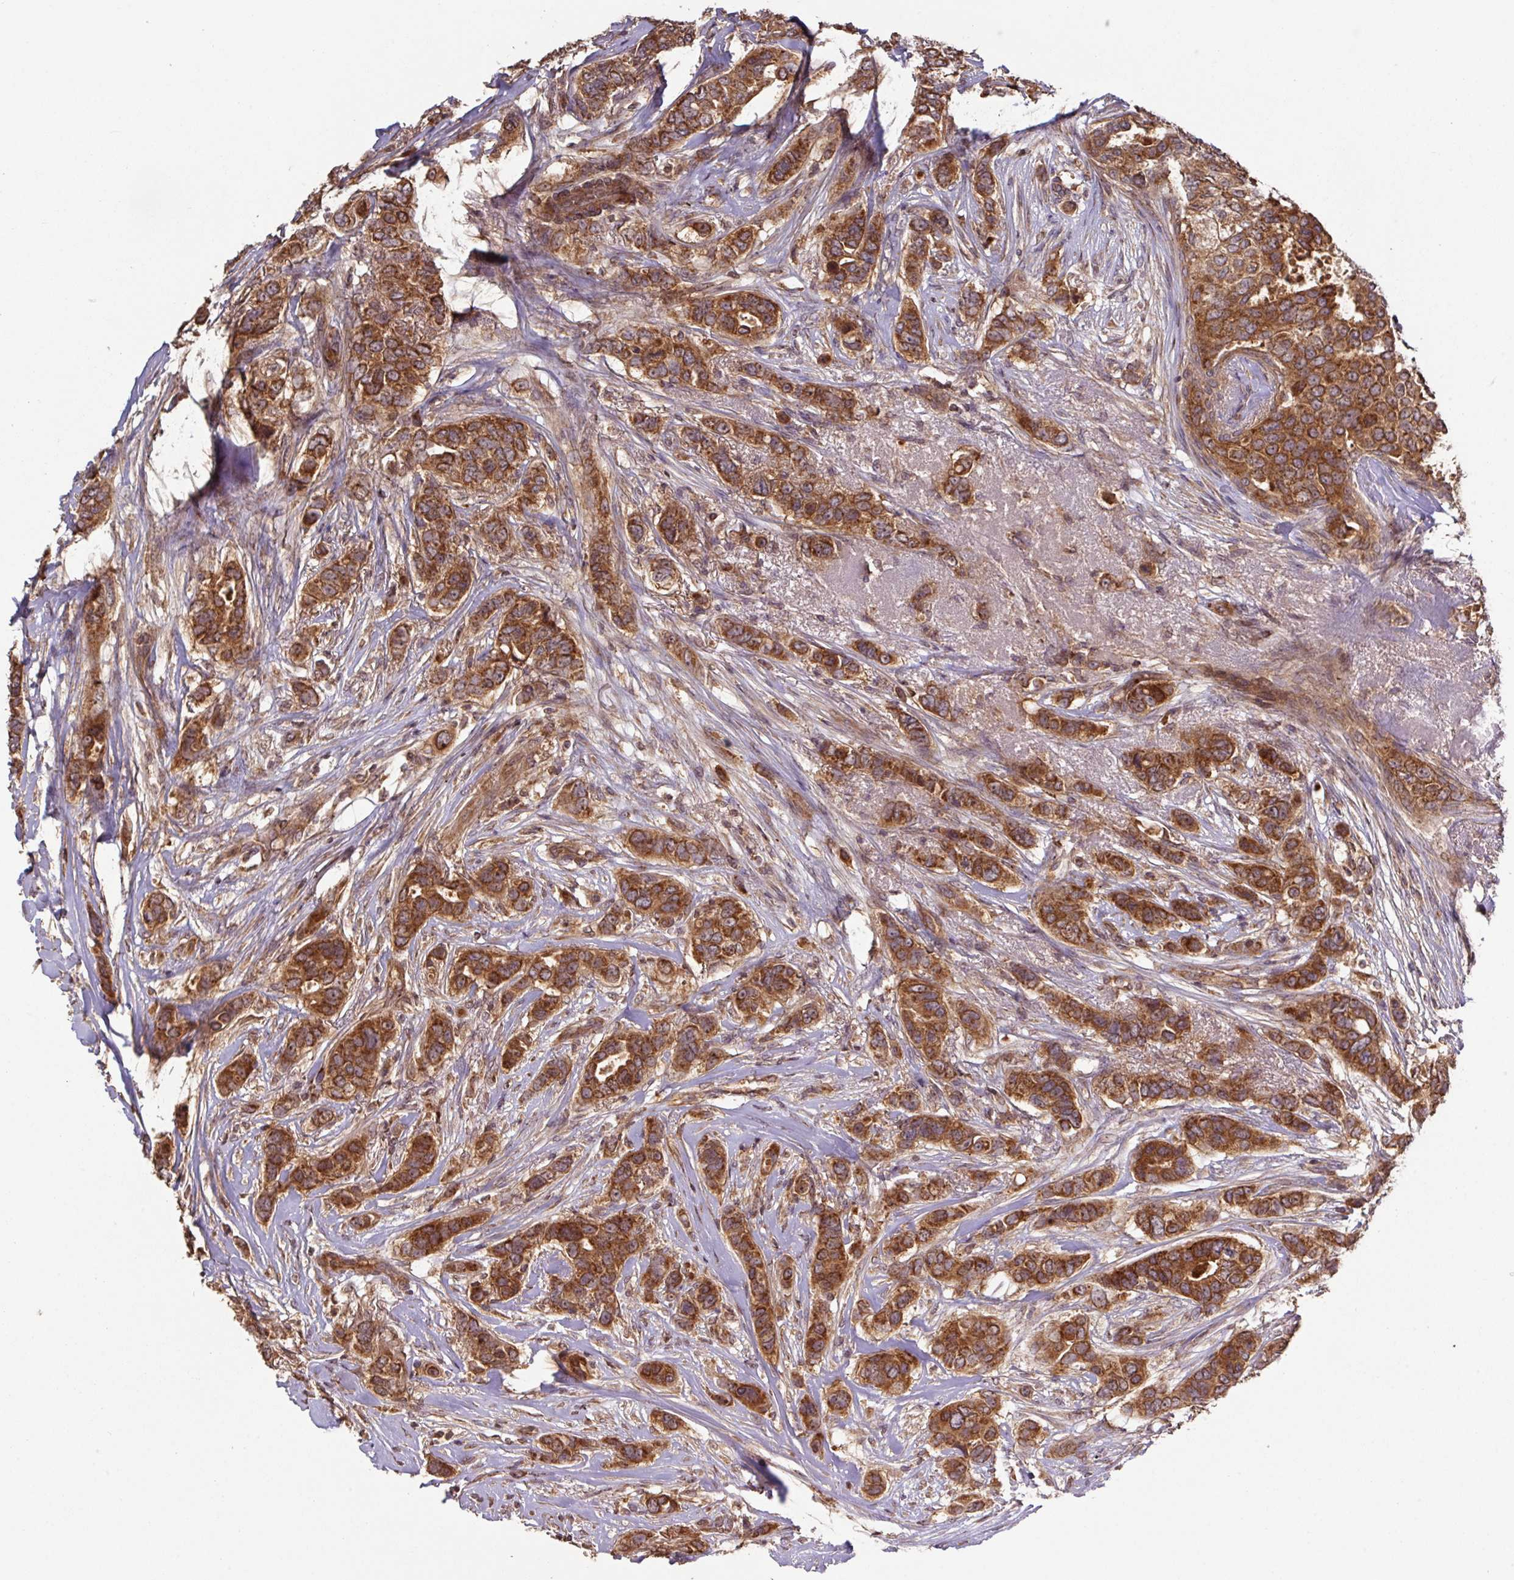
{"staining": {"intensity": "strong", "quantity": ">75%", "location": "cytoplasmic/membranous"}, "tissue": "breast cancer", "cell_type": "Tumor cells", "image_type": "cancer", "snomed": [{"axis": "morphology", "description": "Lobular carcinoma"}, {"axis": "topography", "description": "Breast"}], "caption": "Immunohistochemistry (IHC) (DAB (3,3'-diaminobenzidine)) staining of breast cancer exhibits strong cytoplasmic/membranous protein positivity in about >75% of tumor cells.", "gene": "MRRF", "patient": {"sex": "female", "age": 51}}